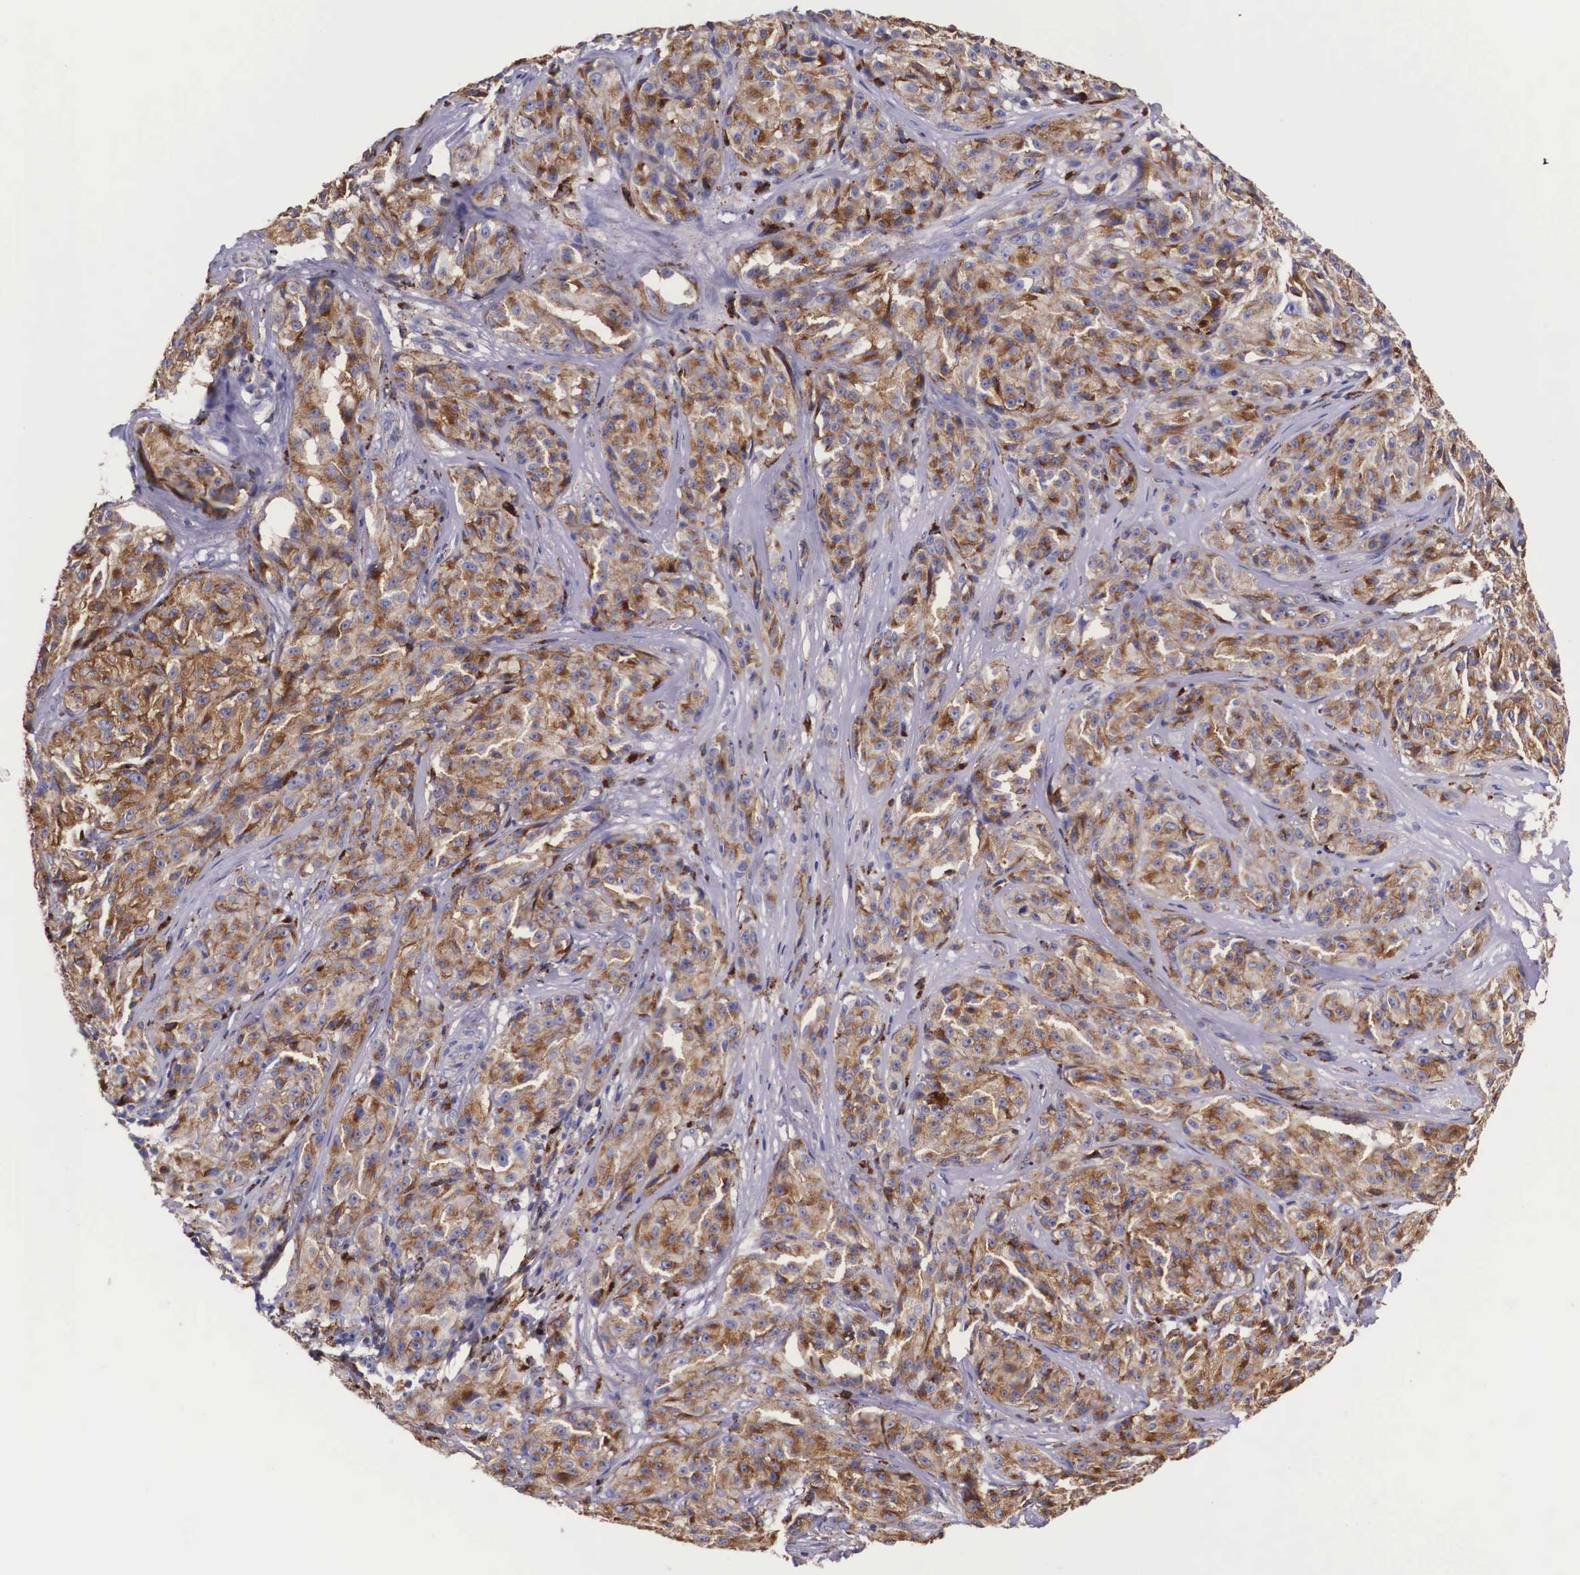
{"staining": {"intensity": "strong", "quantity": ">75%", "location": "cytoplasmic/membranous"}, "tissue": "melanoma", "cell_type": "Tumor cells", "image_type": "cancer", "snomed": [{"axis": "morphology", "description": "Malignant melanoma, NOS"}, {"axis": "topography", "description": "Skin"}], "caption": "Human malignant melanoma stained with a brown dye exhibits strong cytoplasmic/membranous positive positivity in about >75% of tumor cells.", "gene": "NAGA", "patient": {"sex": "male", "age": 56}}